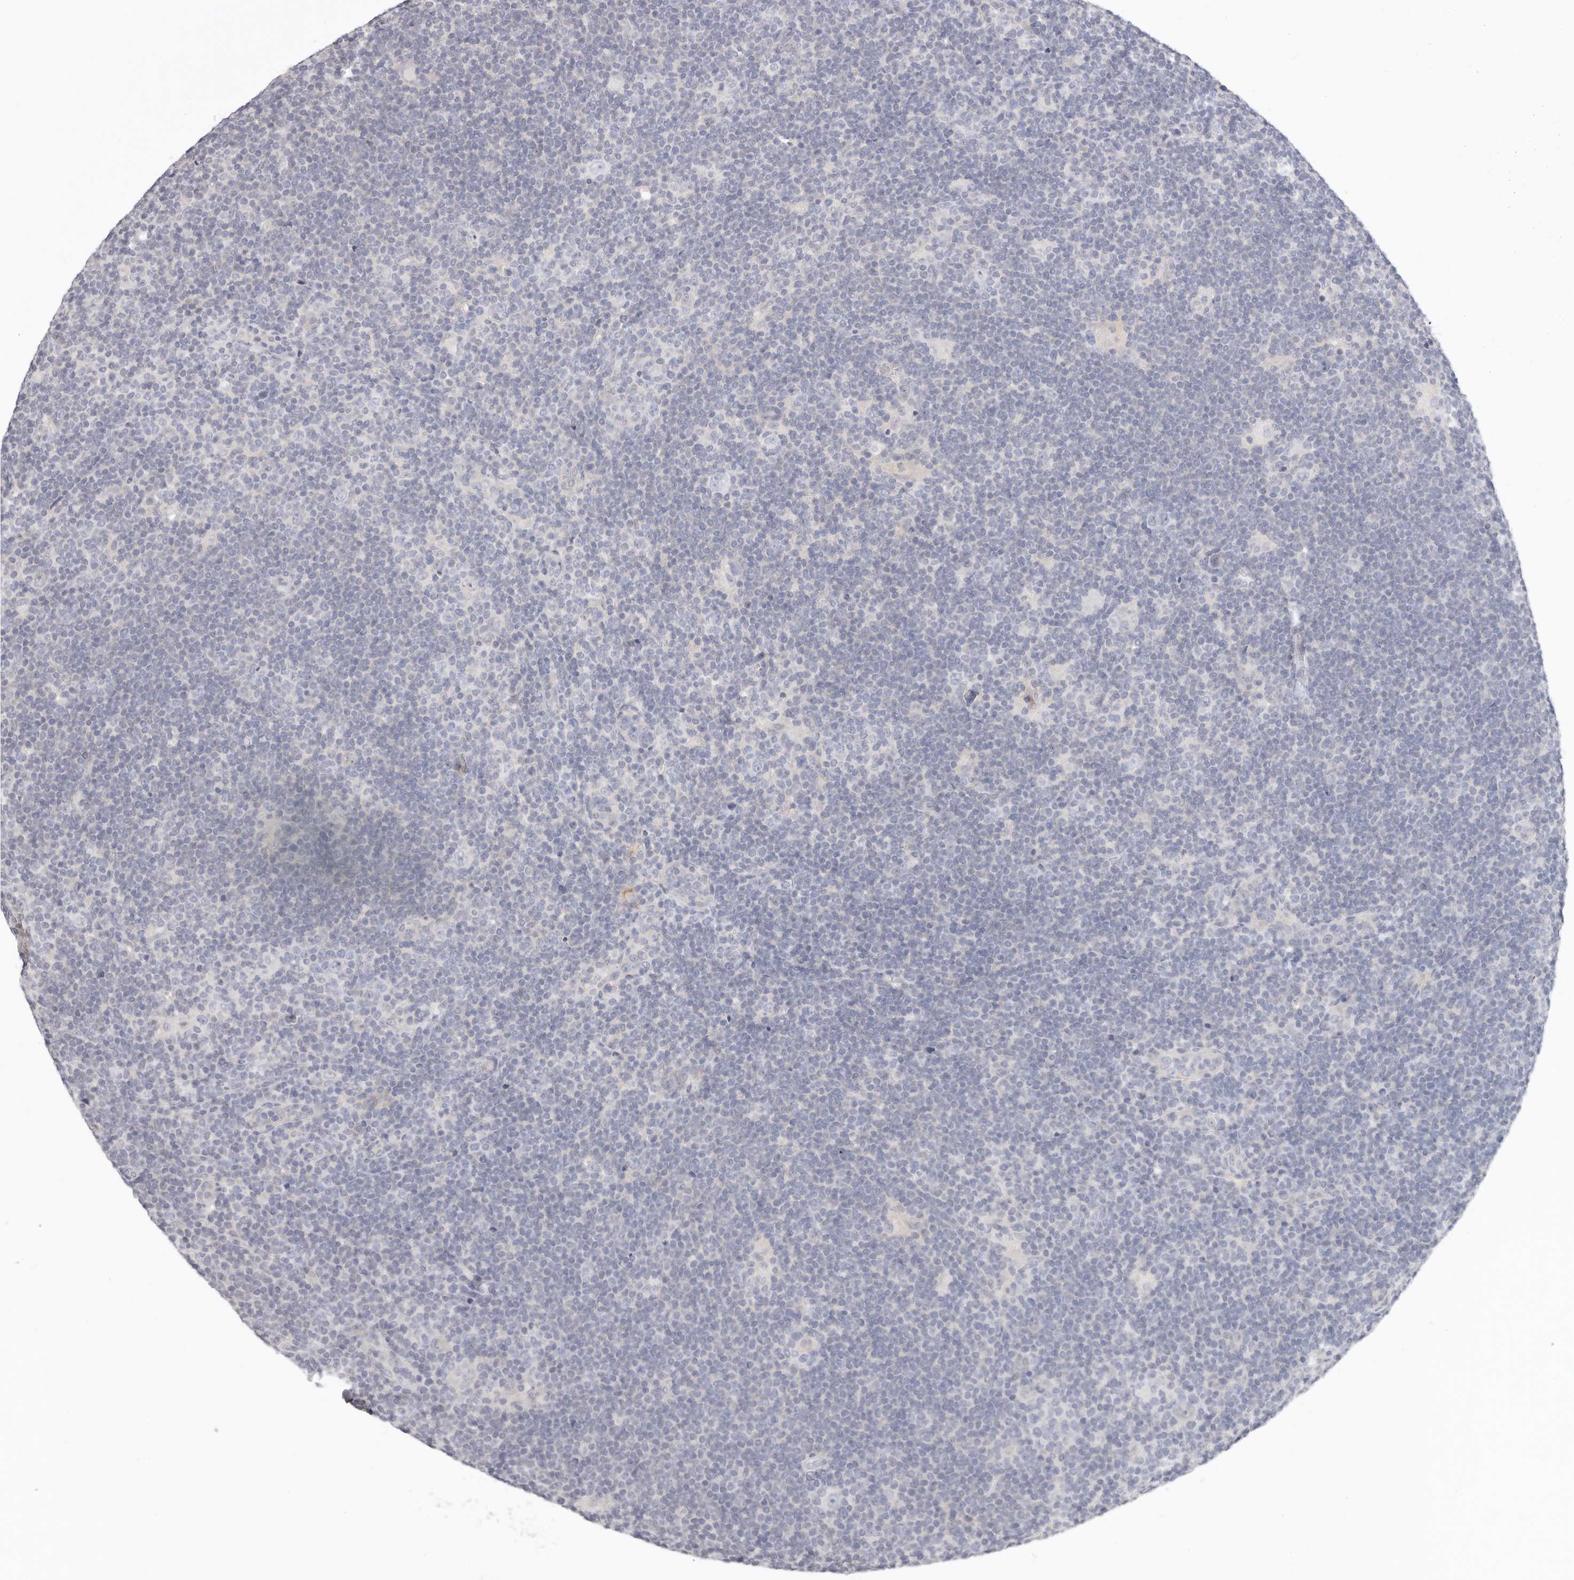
{"staining": {"intensity": "negative", "quantity": "none", "location": "none"}, "tissue": "lymphoma", "cell_type": "Tumor cells", "image_type": "cancer", "snomed": [{"axis": "morphology", "description": "Hodgkin's disease, NOS"}, {"axis": "topography", "description": "Lymph node"}], "caption": "The photomicrograph shows no significant positivity in tumor cells of lymphoma.", "gene": "GGPS1", "patient": {"sex": "female", "age": 57}}